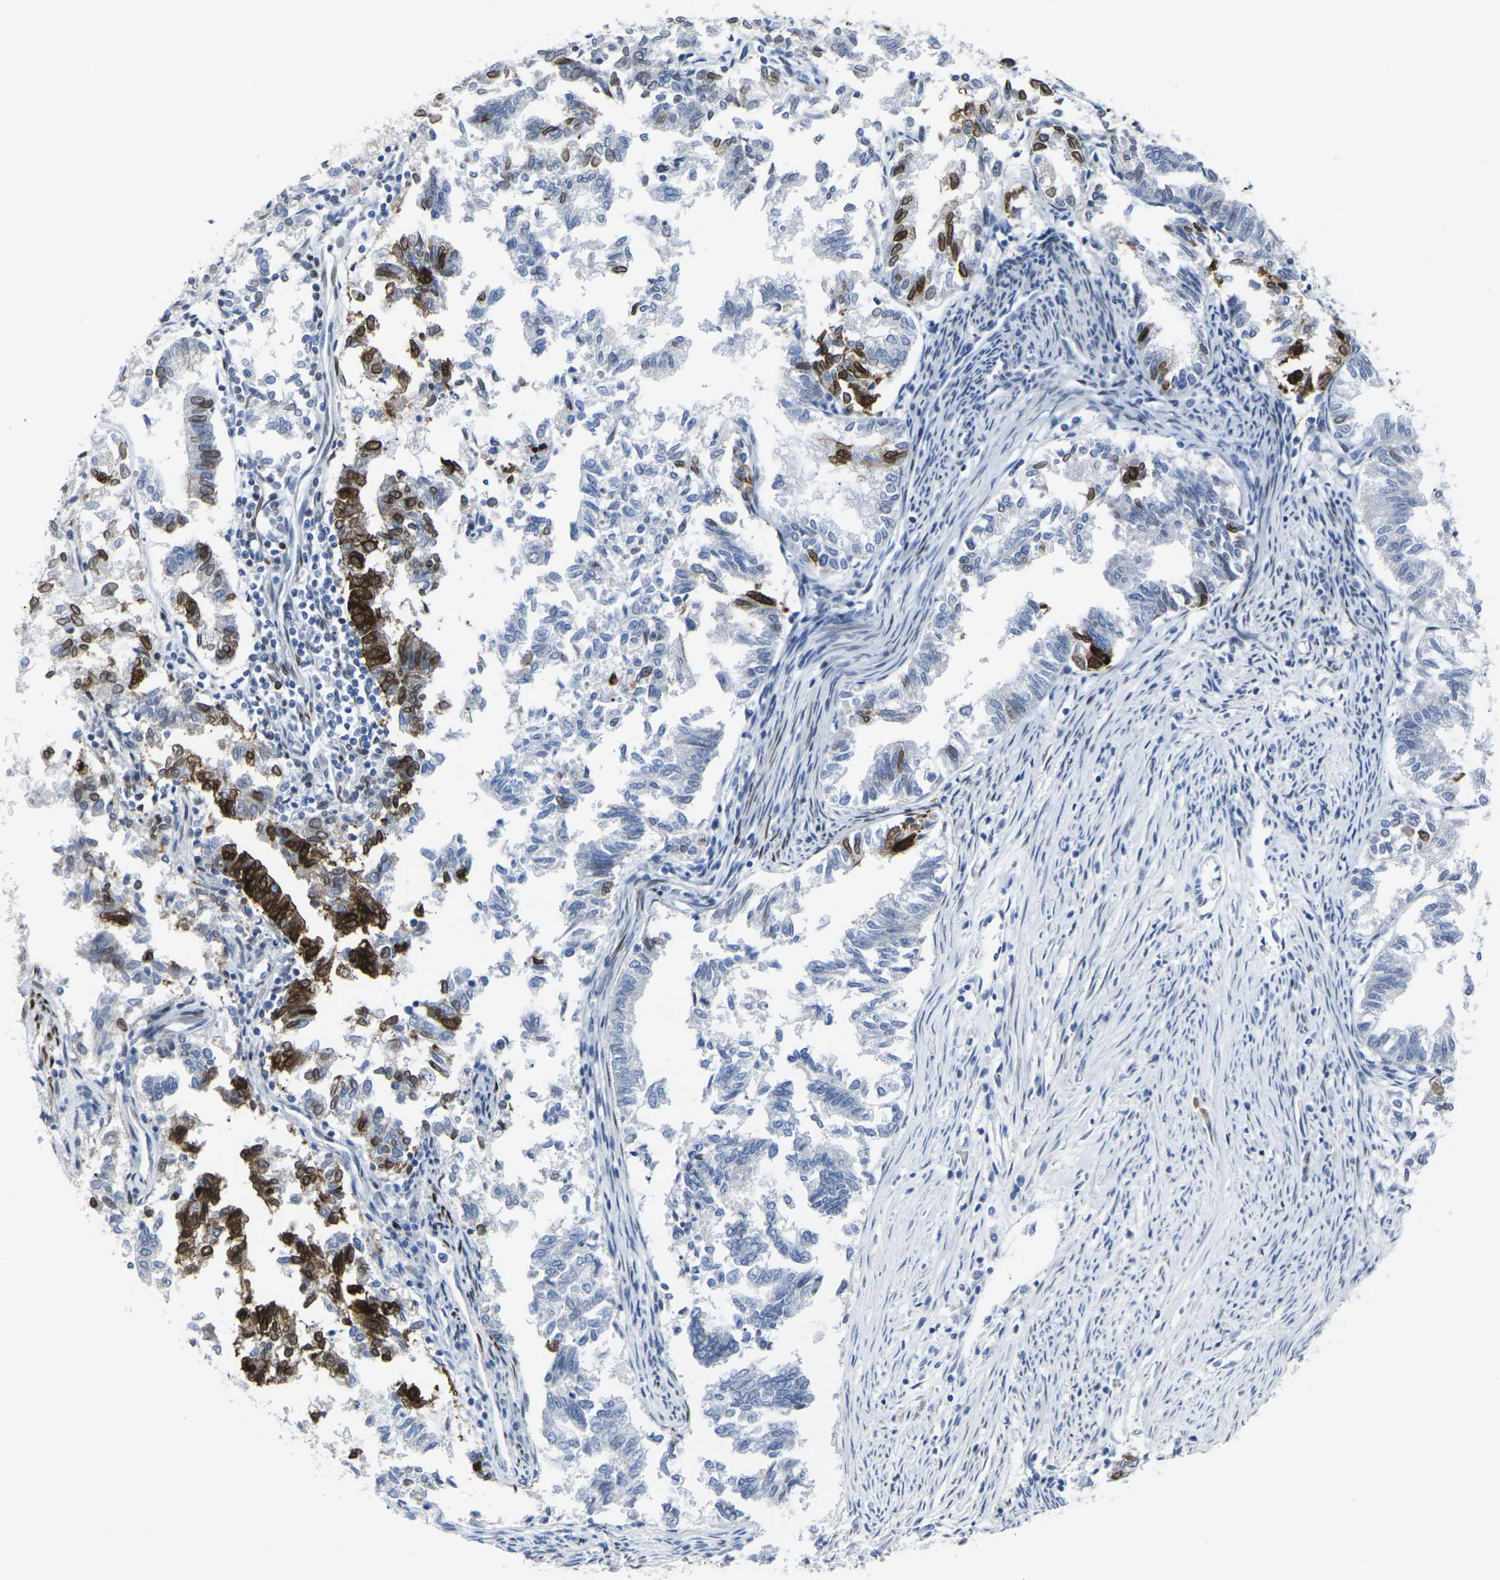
{"staining": {"intensity": "strong", "quantity": "<25%", "location": "cytoplasmic/membranous"}, "tissue": "endometrial cancer", "cell_type": "Tumor cells", "image_type": "cancer", "snomed": [{"axis": "morphology", "description": "Necrosis, NOS"}, {"axis": "morphology", "description": "Adenocarcinoma, NOS"}, {"axis": "topography", "description": "Endometrium"}], "caption": "DAB immunohistochemical staining of endometrial adenocarcinoma exhibits strong cytoplasmic/membranous protein expression in about <25% of tumor cells. The staining was performed using DAB (3,3'-diaminobenzidine) to visualize the protein expression in brown, while the nuclei were stained in blue with hematoxylin (Magnification: 20x).", "gene": "ANKRD46", "patient": {"sex": "female", "age": 79}}